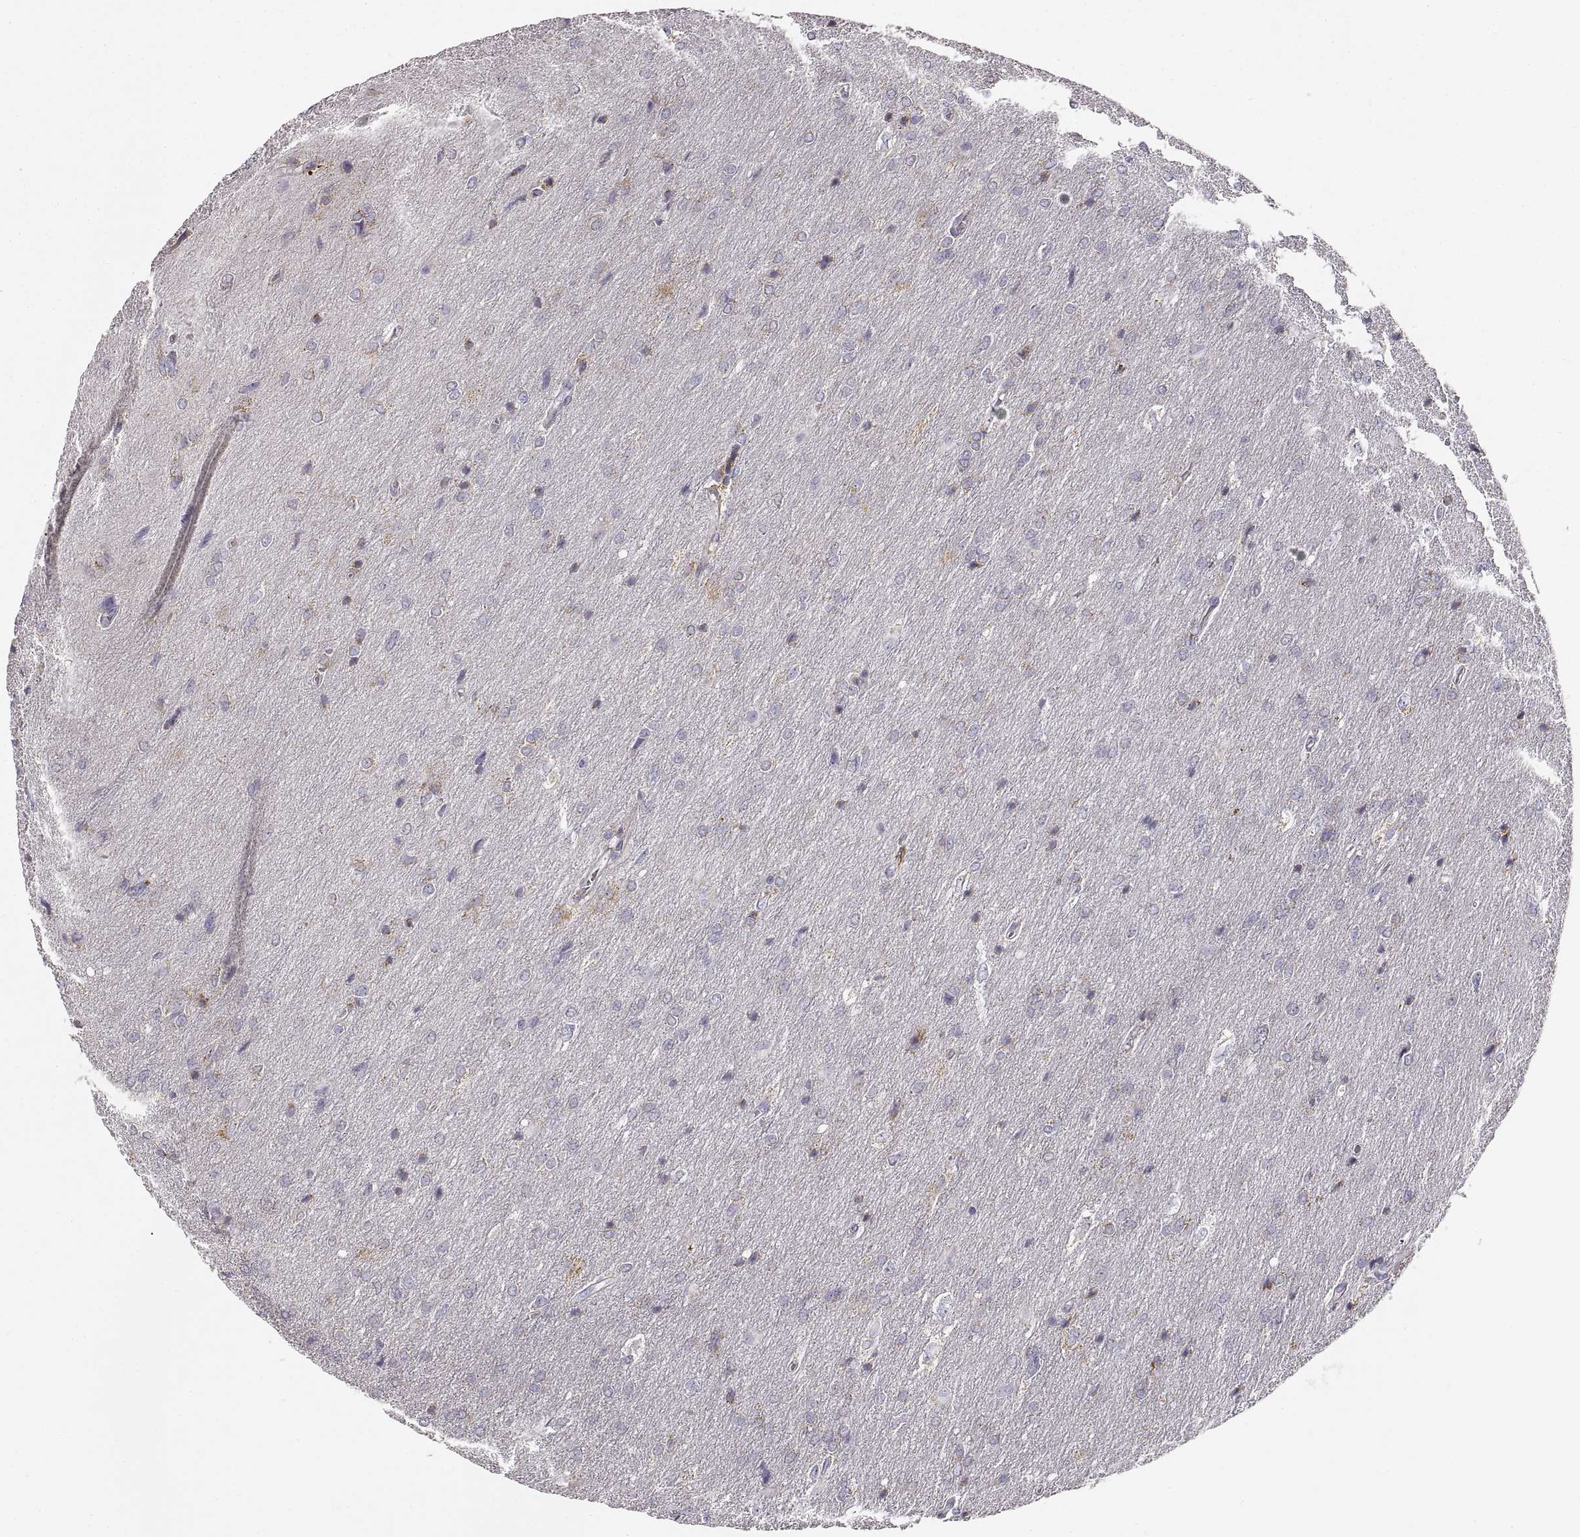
{"staining": {"intensity": "negative", "quantity": "none", "location": "none"}, "tissue": "glioma", "cell_type": "Tumor cells", "image_type": "cancer", "snomed": [{"axis": "morphology", "description": "Glioma, malignant, High grade"}, {"axis": "topography", "description": "Brain"}], "caption": "DAB immunohistochemical staining of human malignant glioma (high-grade) reveals no significant expression in tumor cells.", "gene": "RDH13", "patient": {"sex": "male", "age": 53}}